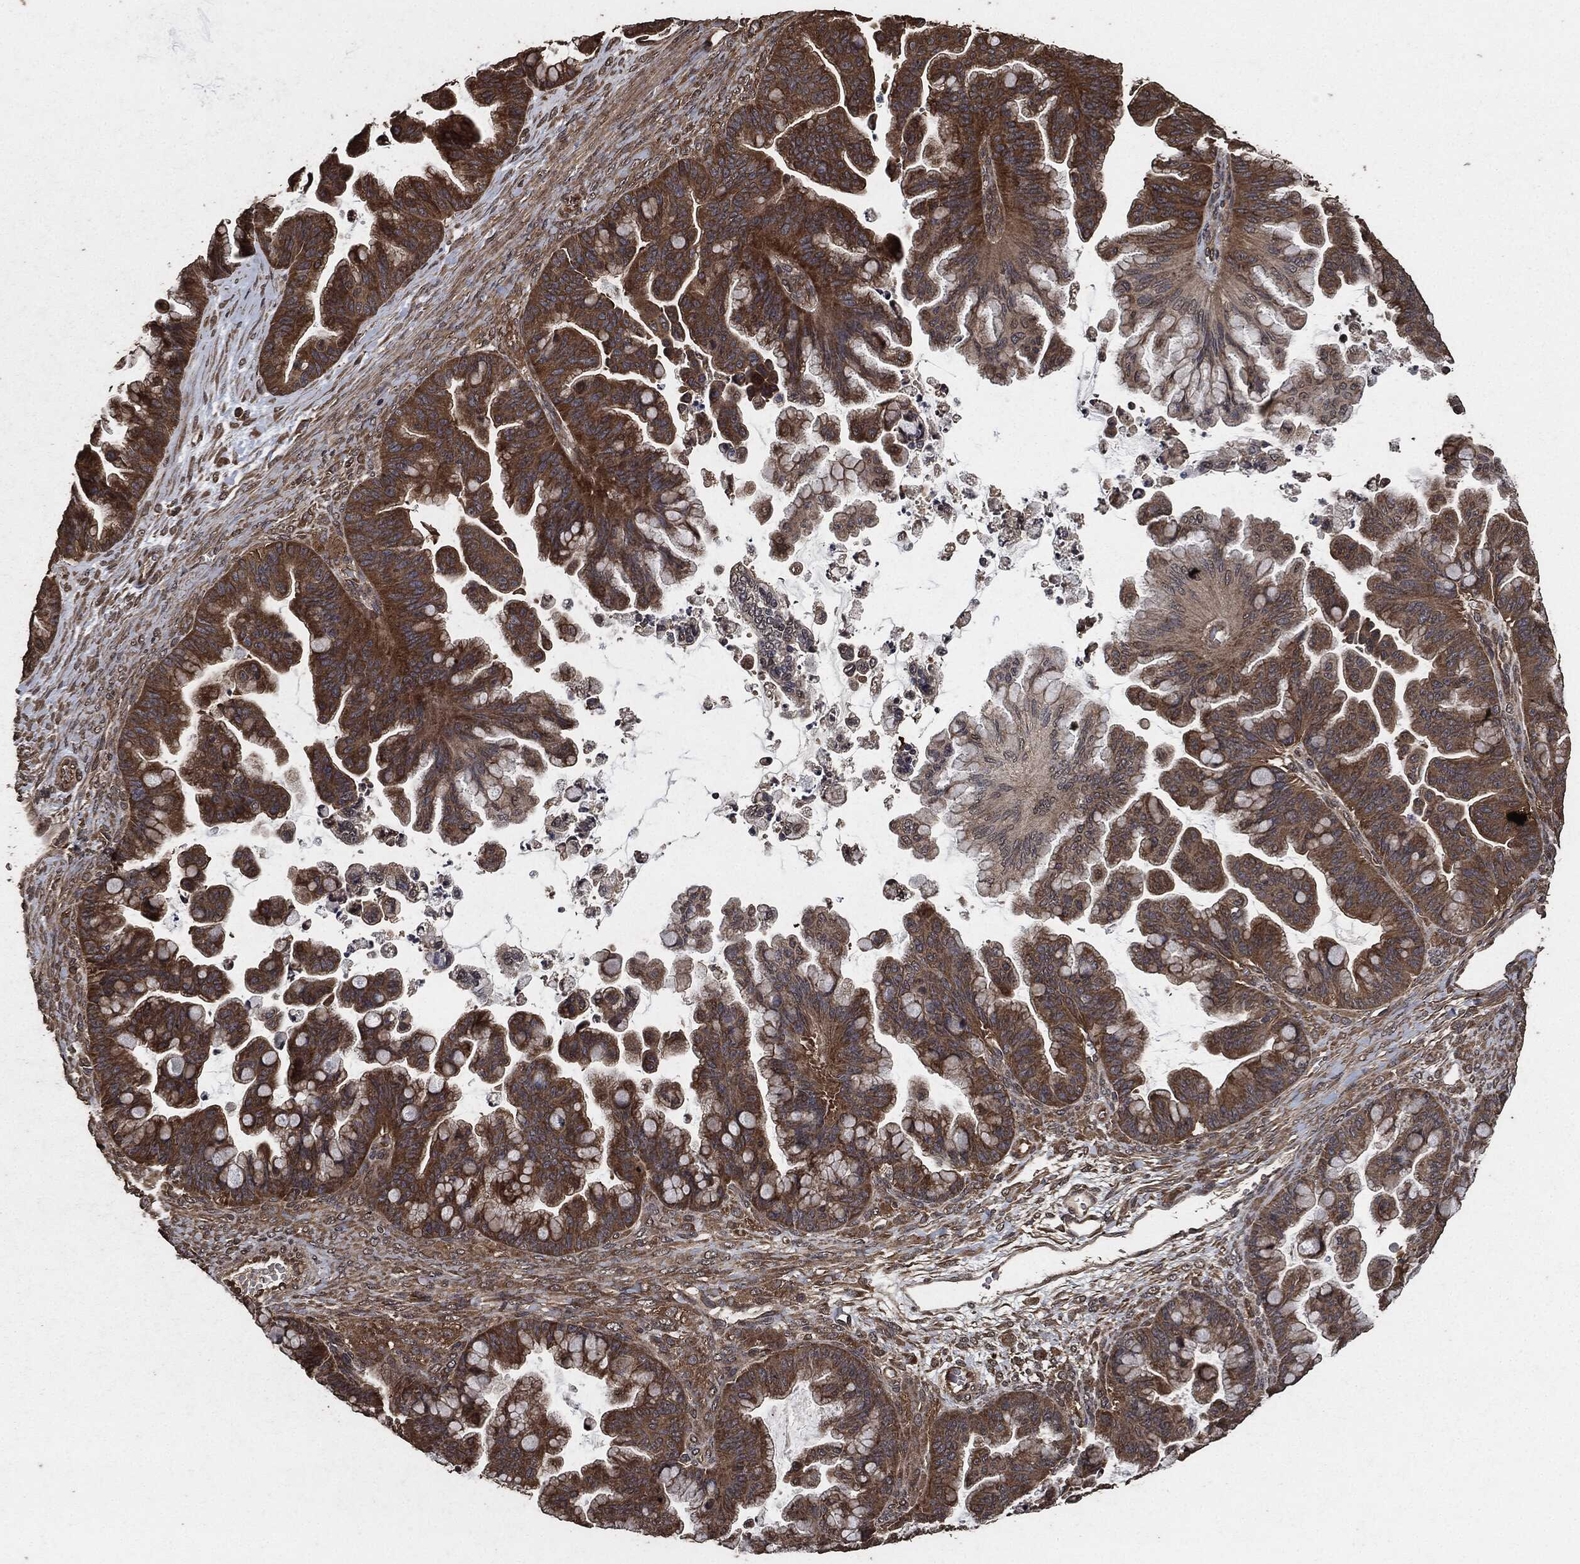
{"staining": {"intensity": "moderate", "quantity": ">75%", "location": "cytoplasmic/membranous"}, "tissue": "ovarian cancer", "cell_type": "Tumor cells", "image_type": "cancer", "snomed": [{"axis": "morphology", "description": "Cystadenocarcinoma, mucinous, NOS"}, {"axis": "topography", "description": "Ovary"}], "caption": "Protein positivity by immunohistochemistry demonstrates moderate cytoplasmic/membranous positivity in approximately >75% of tumor cells in mucinous cystadenocarcinoma (ovarian).", "gene": "AKT1S1", "patient": {"sex": "female", "age": 67}}